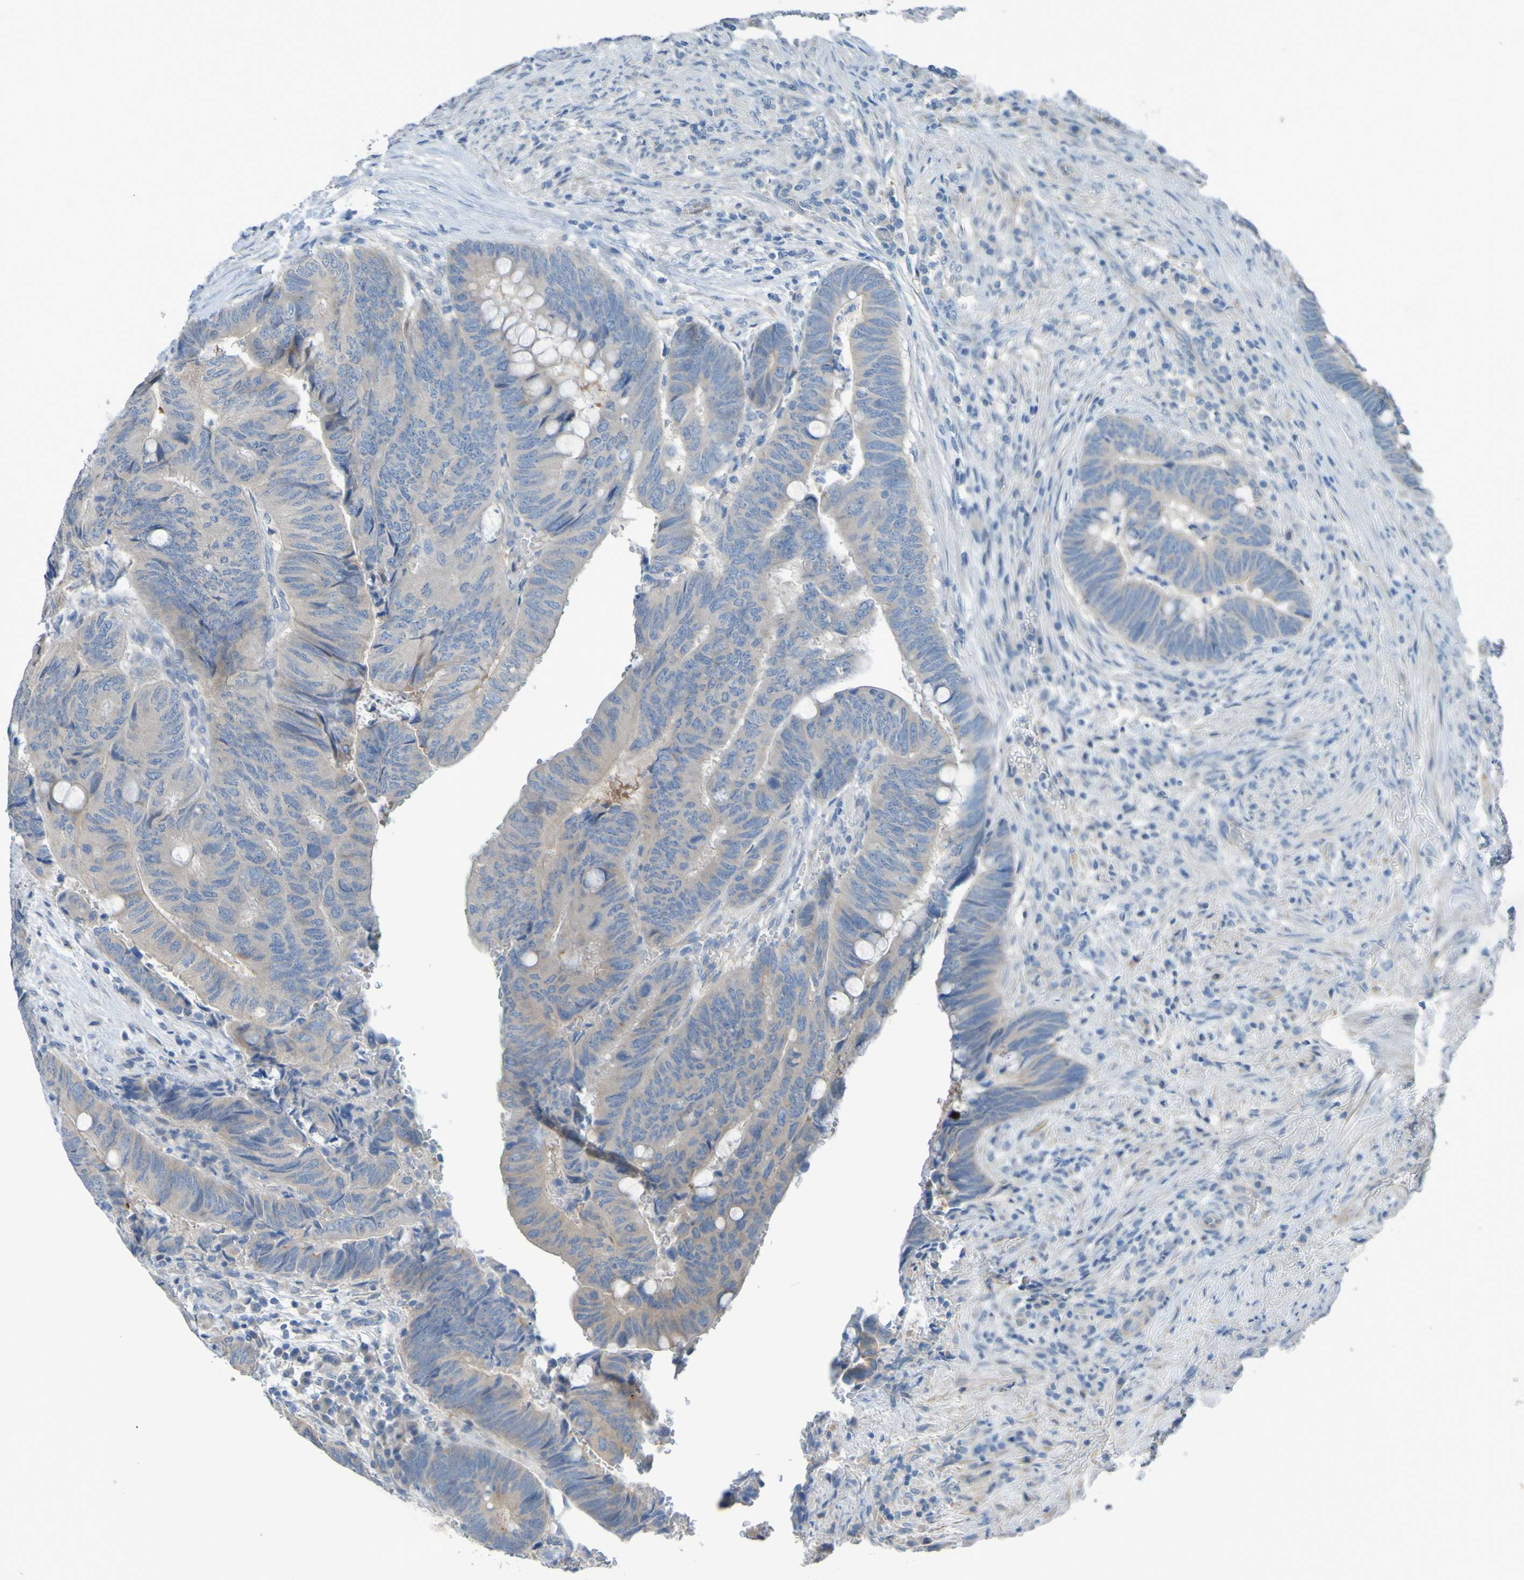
{"staining": {"intensity": "weak", "quantity": "<25%", "location": "cytoplasmic/membranous"}, "tissue": "colorectal cancer", "cell_type": "Tumor cells", "image_type": "cancer", "snomed": [{"axis": "morphology", "description": "Normal tissue, NOS"}, {"axis": "morphology", "description": "Adenocarcinoma, NOS"}, {"axis": "topography", "description": "Rectum"}, {"axis": "topography", "description": "Peripheral nerve tissue"}], "caption": "Colorectal cancer stained for a protein using IHC reveals no expression tumor cells.", "gene": "NPRL3", "patient": {"sex": "male", "age": 92}}